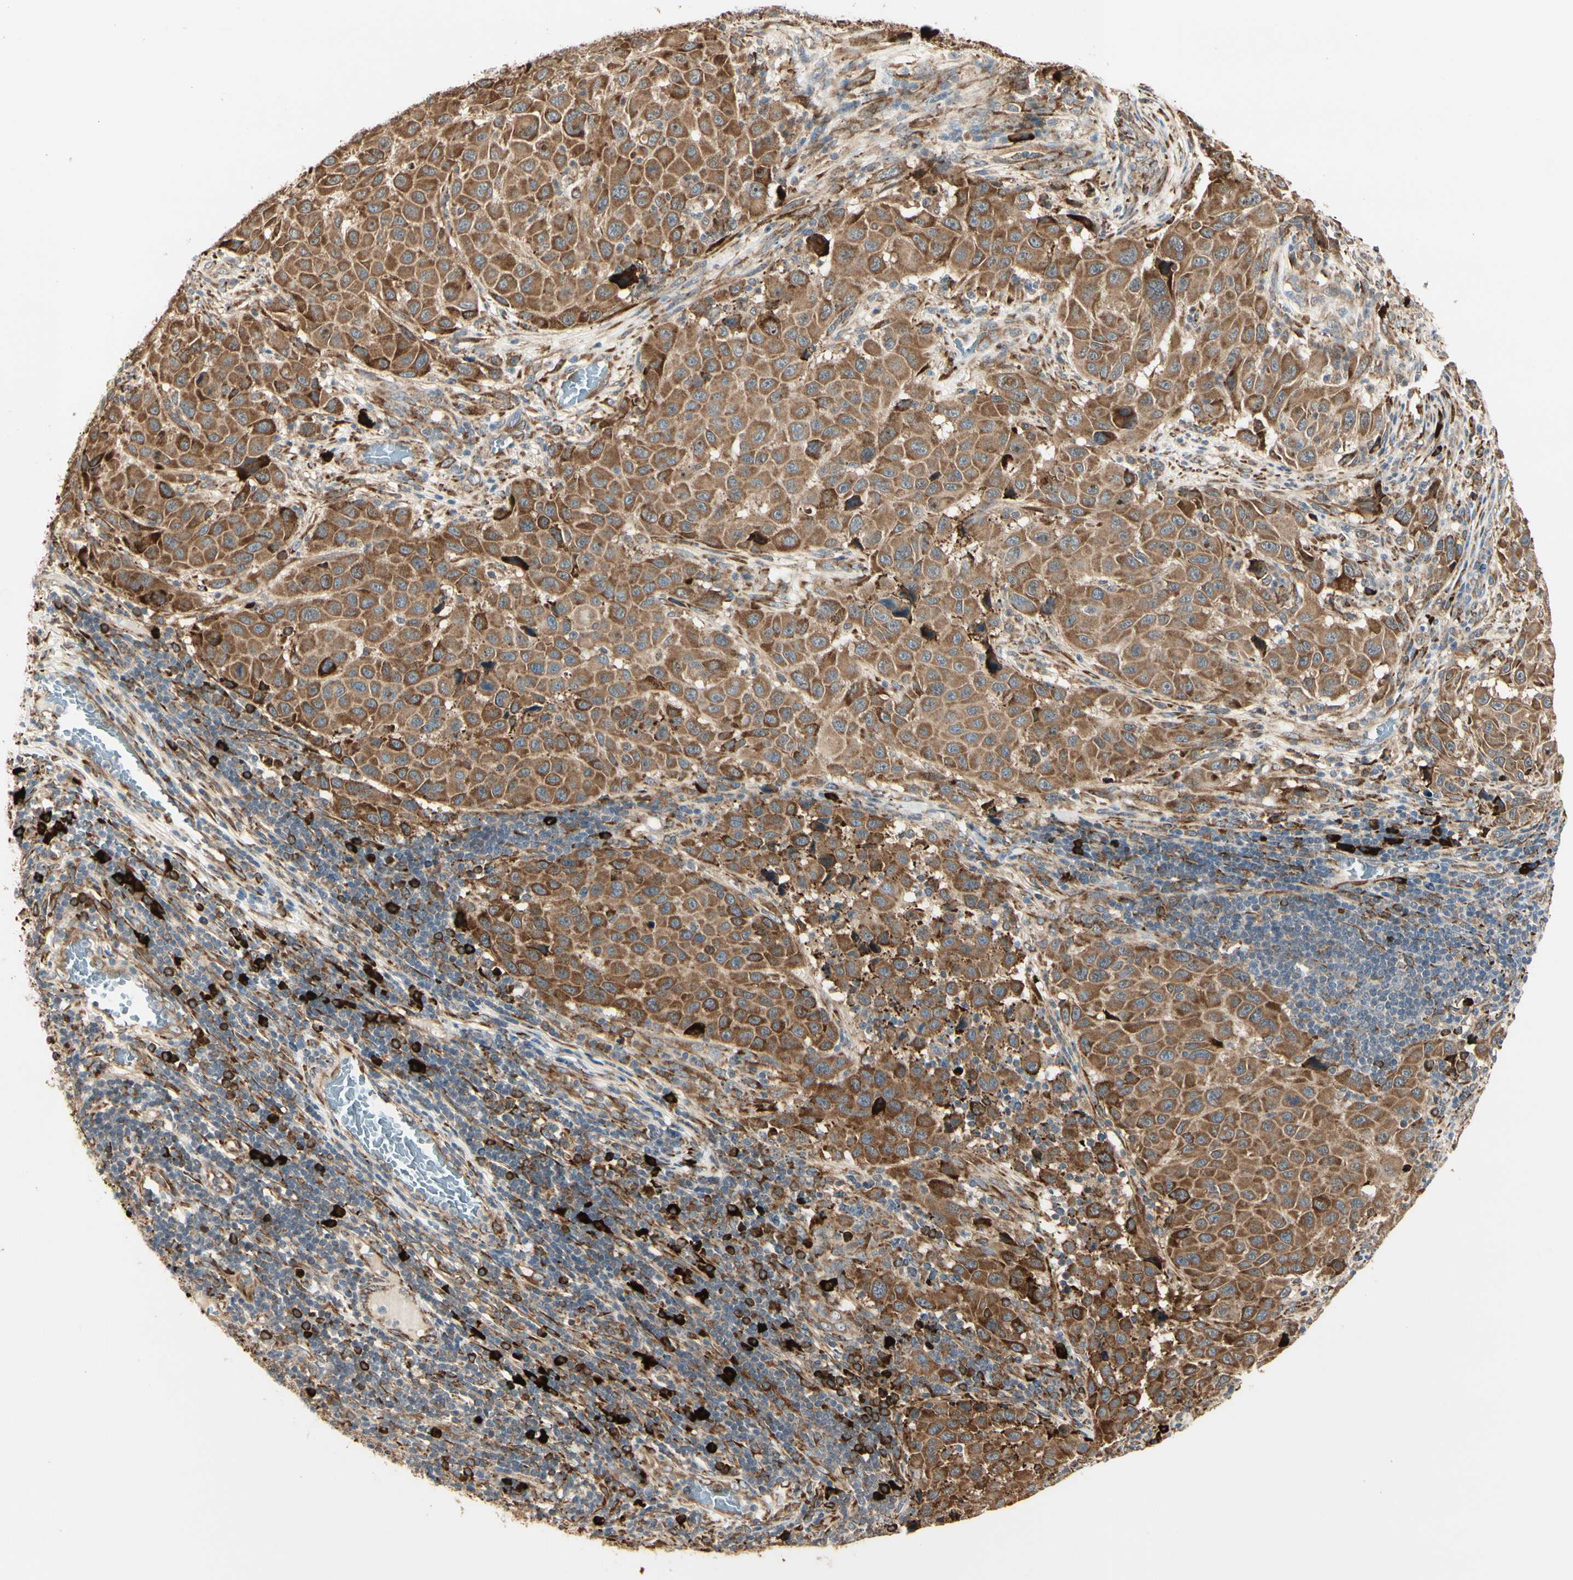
{"staining": {"intensity": "moderate", "quantity": ">75%", "location": "cytoplasmic/membranous"}, "tissue": "melanoma", "cell_type": "Tumor cells", "image_type": "cancer", "snomed": [{"axis": "morphology", "description": "Malignant melanoma, Metastatic site"}, {"axis": "topography", "description": "Lymph node"}], "caption": "Immunohistochemical staining of human melanoma shows moderate cytoplasmic/membranous protein staining in approximately >75% of tumor cells.", "gene": "HSP90B1", "patient": {"sex": "male", "age": 61}}